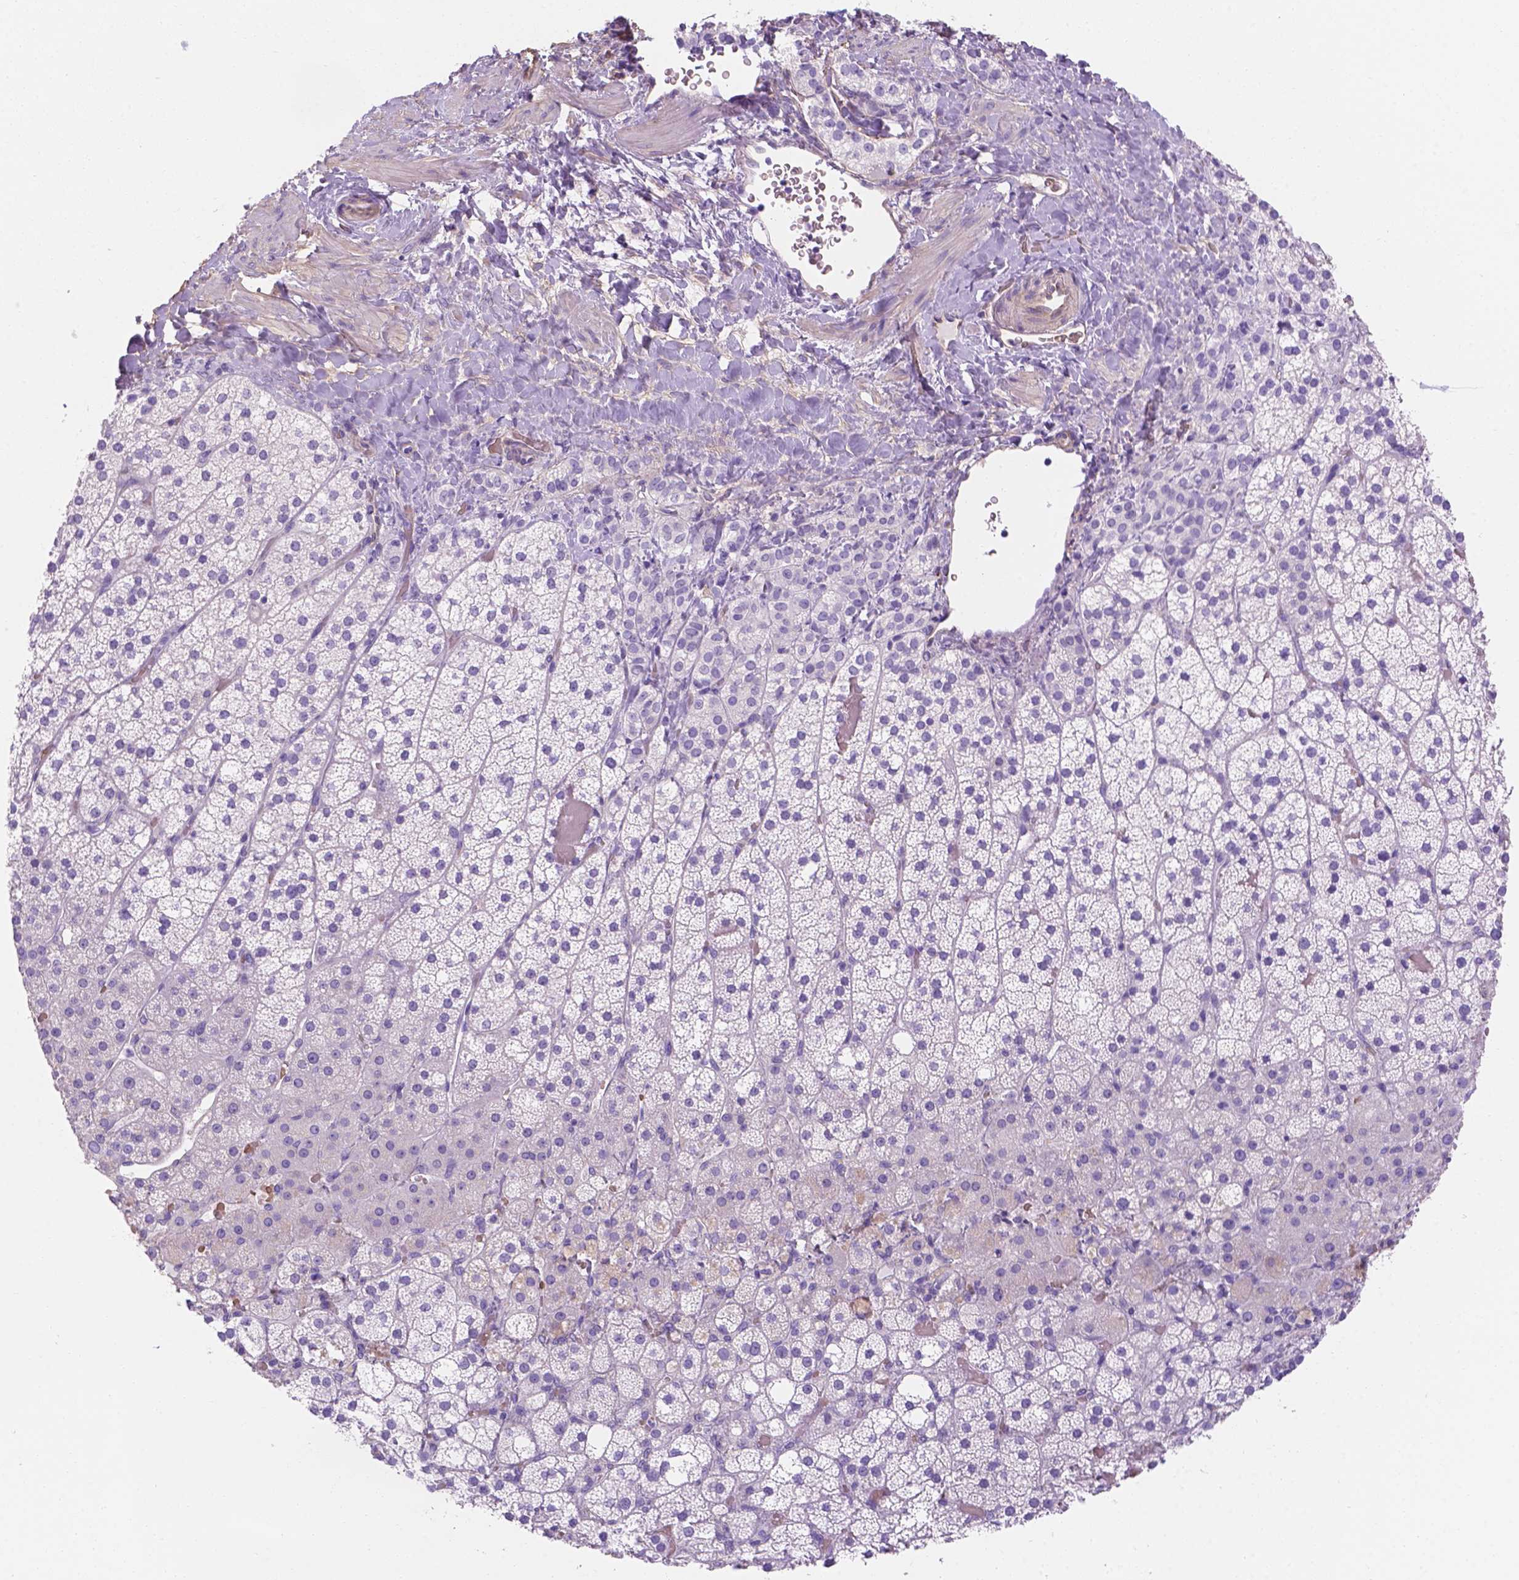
{"staining": {"intensity": "negative", "quantity": "none", "location": "none"}, "tissue": "adrenal gland", "cell_type": "Glandular cells", "image_type": "normal", "snomed": [{"axis": "morphology", "description": "Normal tissue, NOS"}, {"axis": "topography", "description": "Adrenal gland"}], "caption": "An image of human adrenal gland is negative for staining in glandular cells. (Brightfield microscopy of DAB immunohistochemistry at high magnification).", "gene": "SLC40A1", "patient": {"sex": "male", "age": 53}}